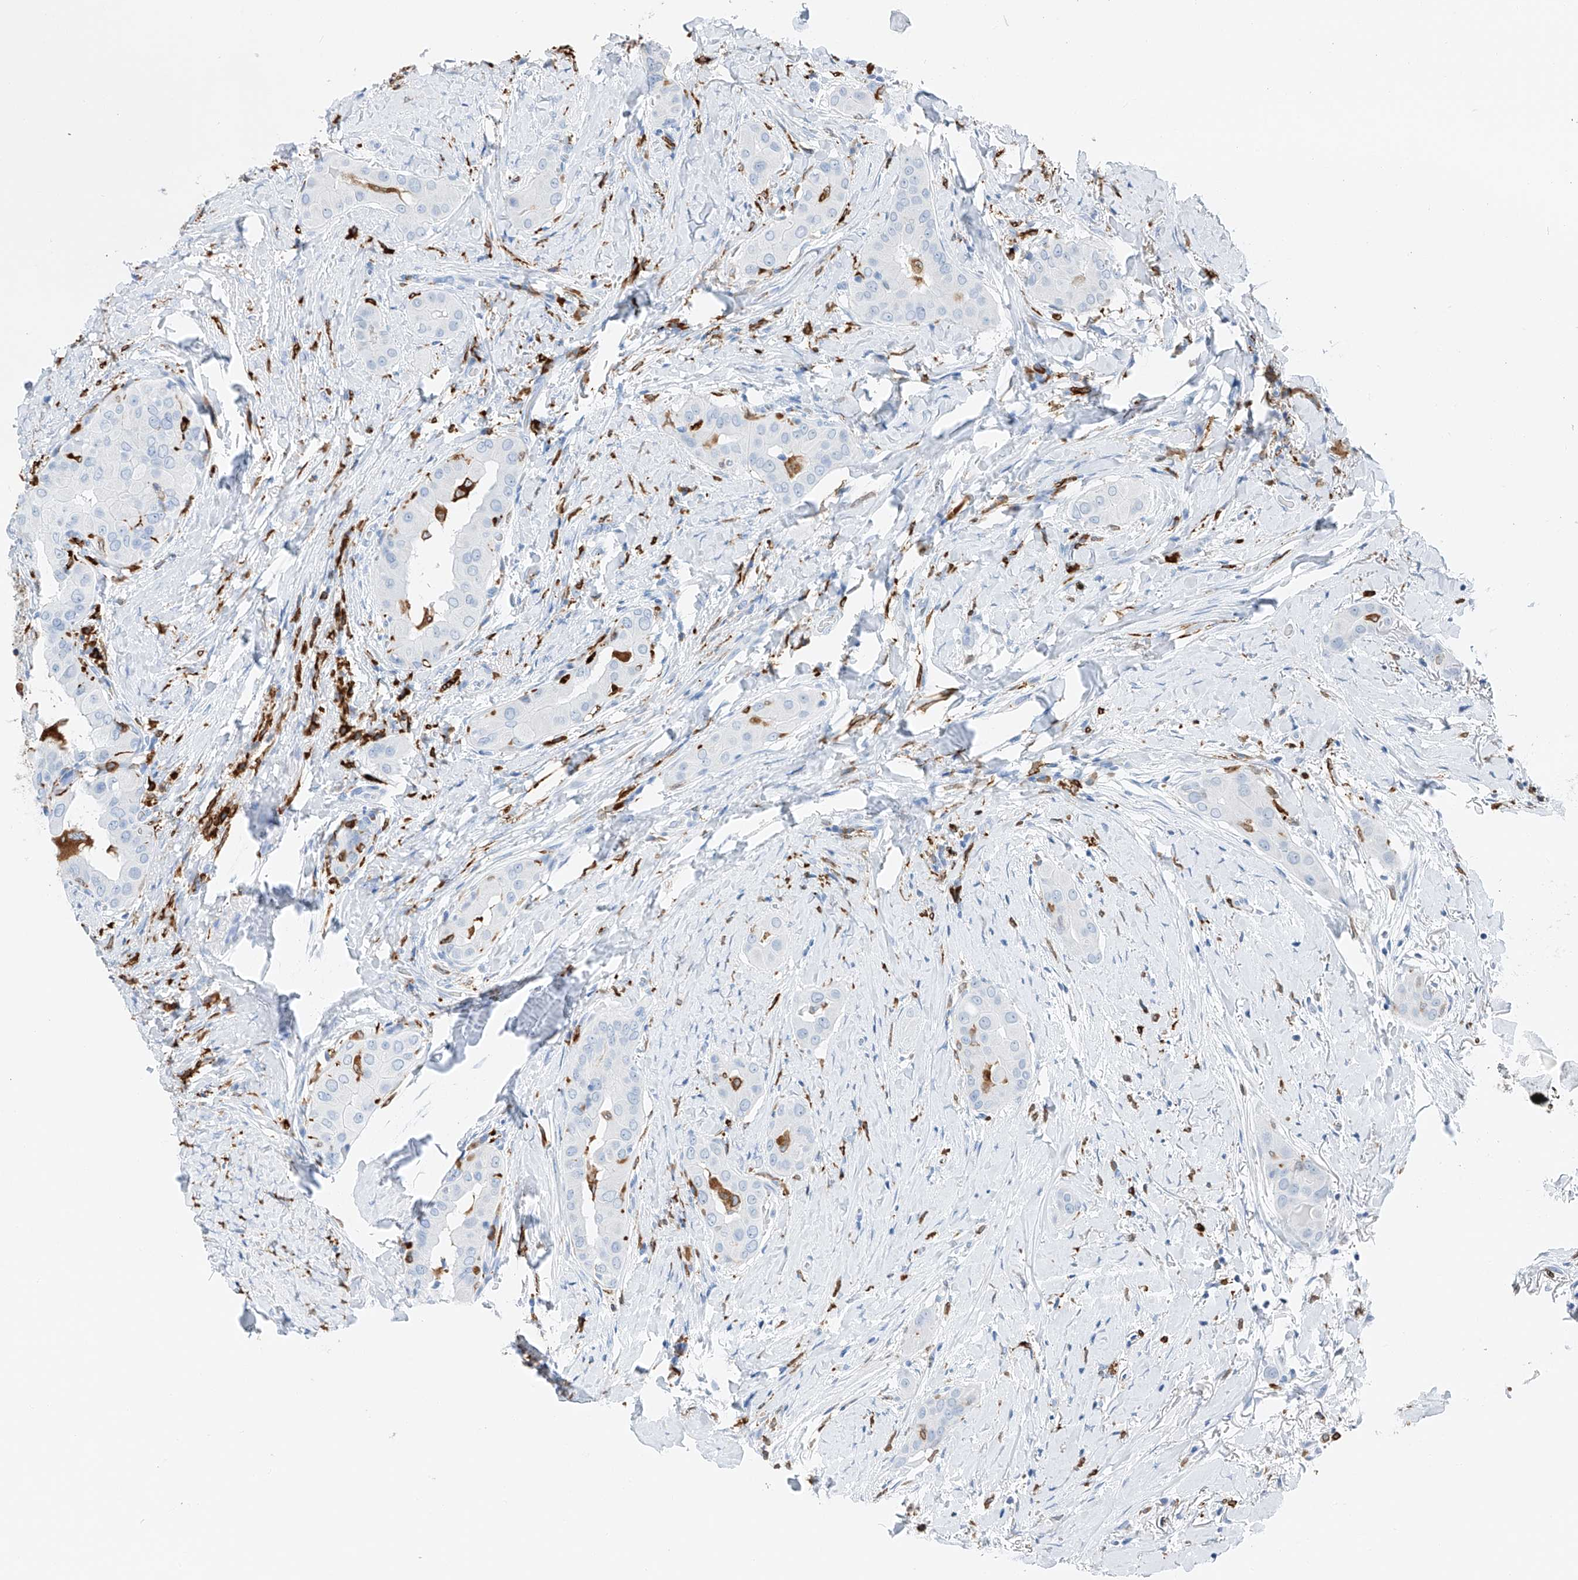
{"staining": {"intensity": "negative", "quantity": "none", "location": "none"}, "tissue": "thyroid cancer", "cell_type": "Tumor cells", "image_type": "cancer", "snomed": [{"axis": "morphology", "description": "Papillary adenocarcinoma, NOS"}, {"axis": "topography", "description": "Thyroid gland"}], "caption": "A high-resolution image shows IHC staining of thyroid cancer (papillary adenocarcinoma), which shows no significant positivity in tumor cells.", "gene": "TBXAS1", "patient": {"sex": "male", "age": 33}}